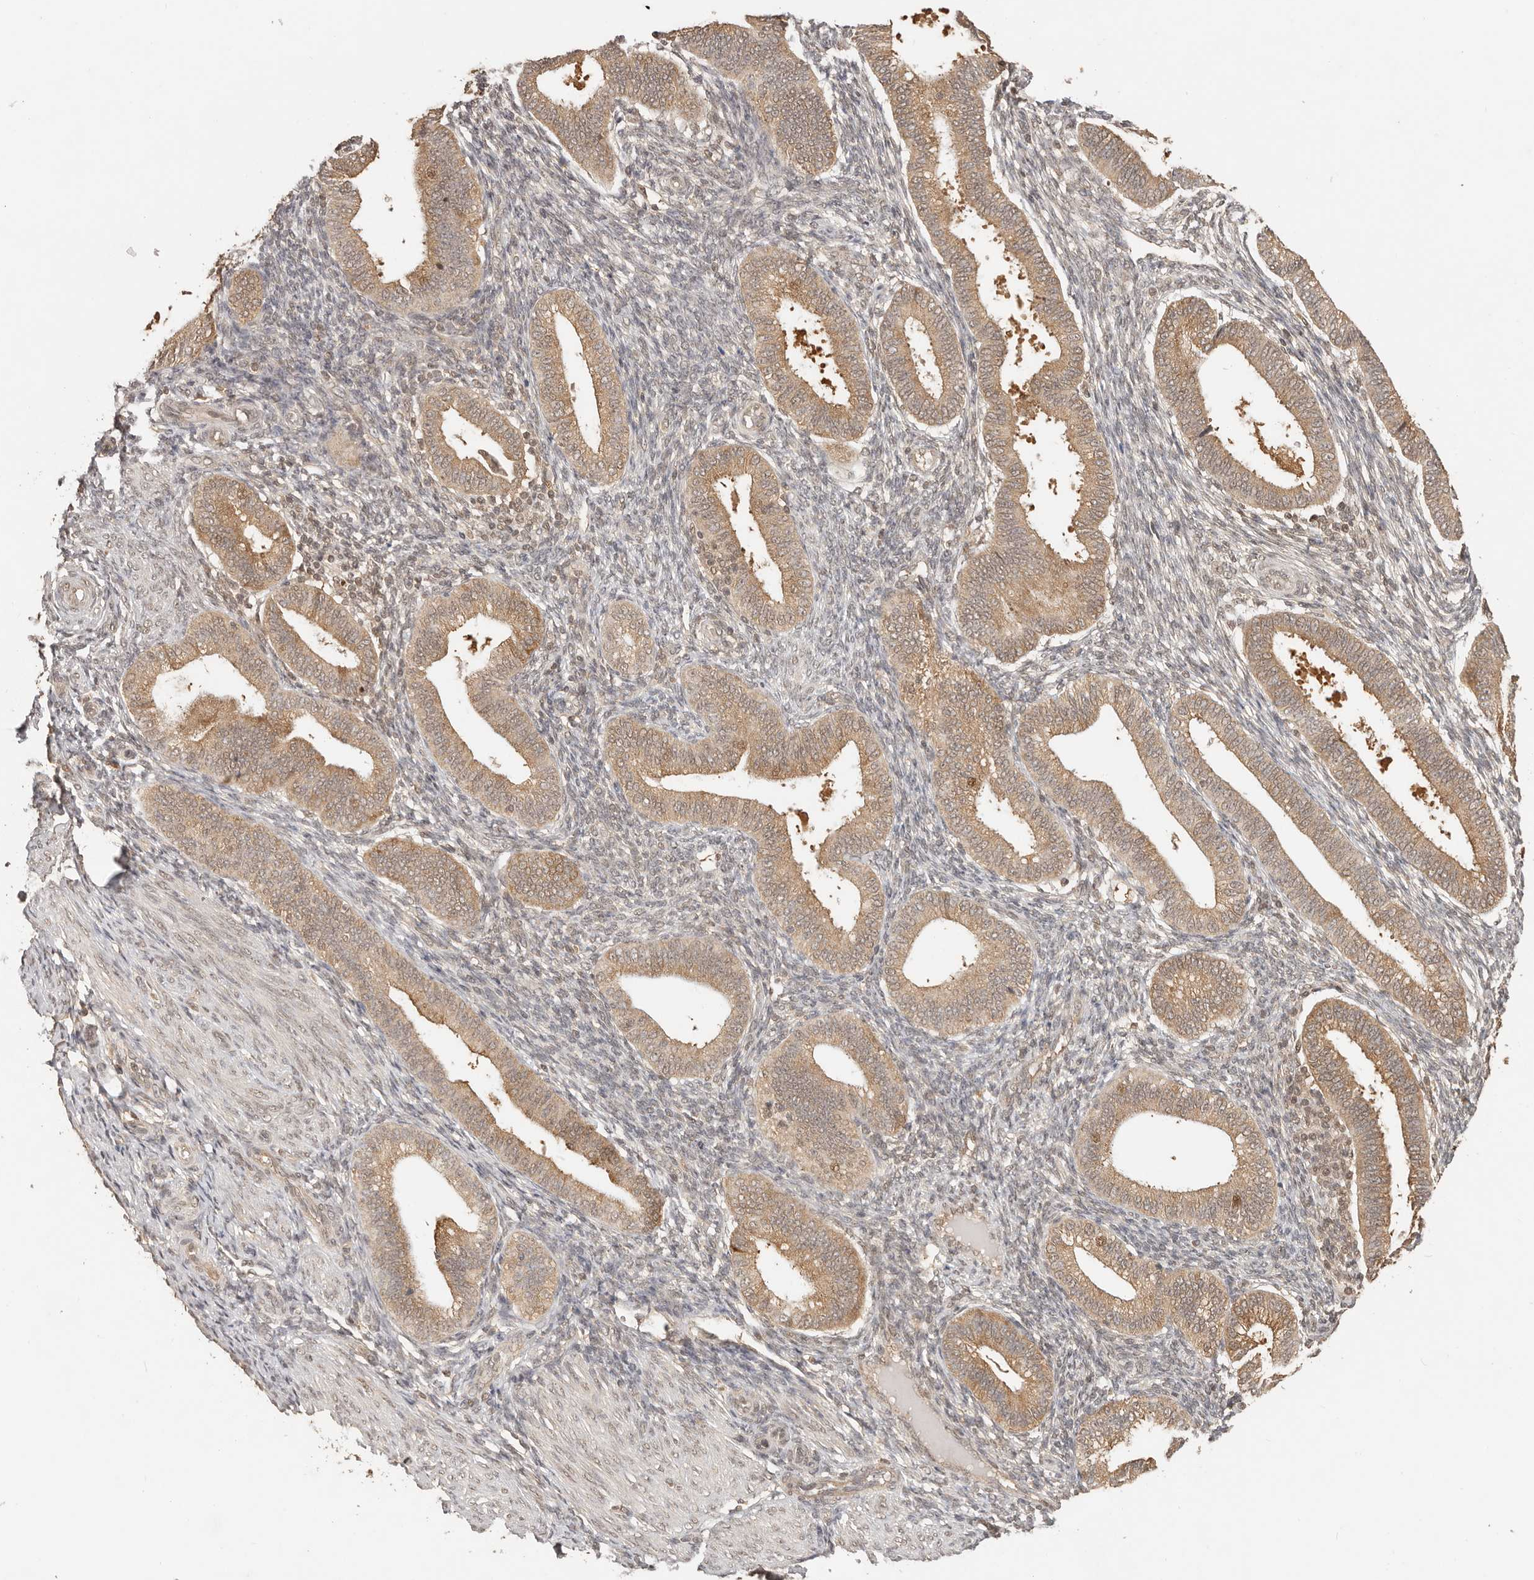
{"staining": {"intensity": "moderate", "quantity": "25%-75%", "location": "nuclear"}, "tissue": "endometrium", "cell_type": "Cells in endometrial stroma", "image_type": "normal", "snomed": [{"axis": "morphology", "description": "Normal tissue, NOS"}, {"axis": "topography", "description": "Endometrium"}], "caption": "Benign endometrium exhibits moderate nuclear expression in approximately 25%-75% of cells in endometrial stroma (DAB (3,3'-diaminobenzidine) = brown stain, brightfield microscopy at high magnification)..", "gene": "PSMA5", "patient": {"sex": "female", "age": 39}}